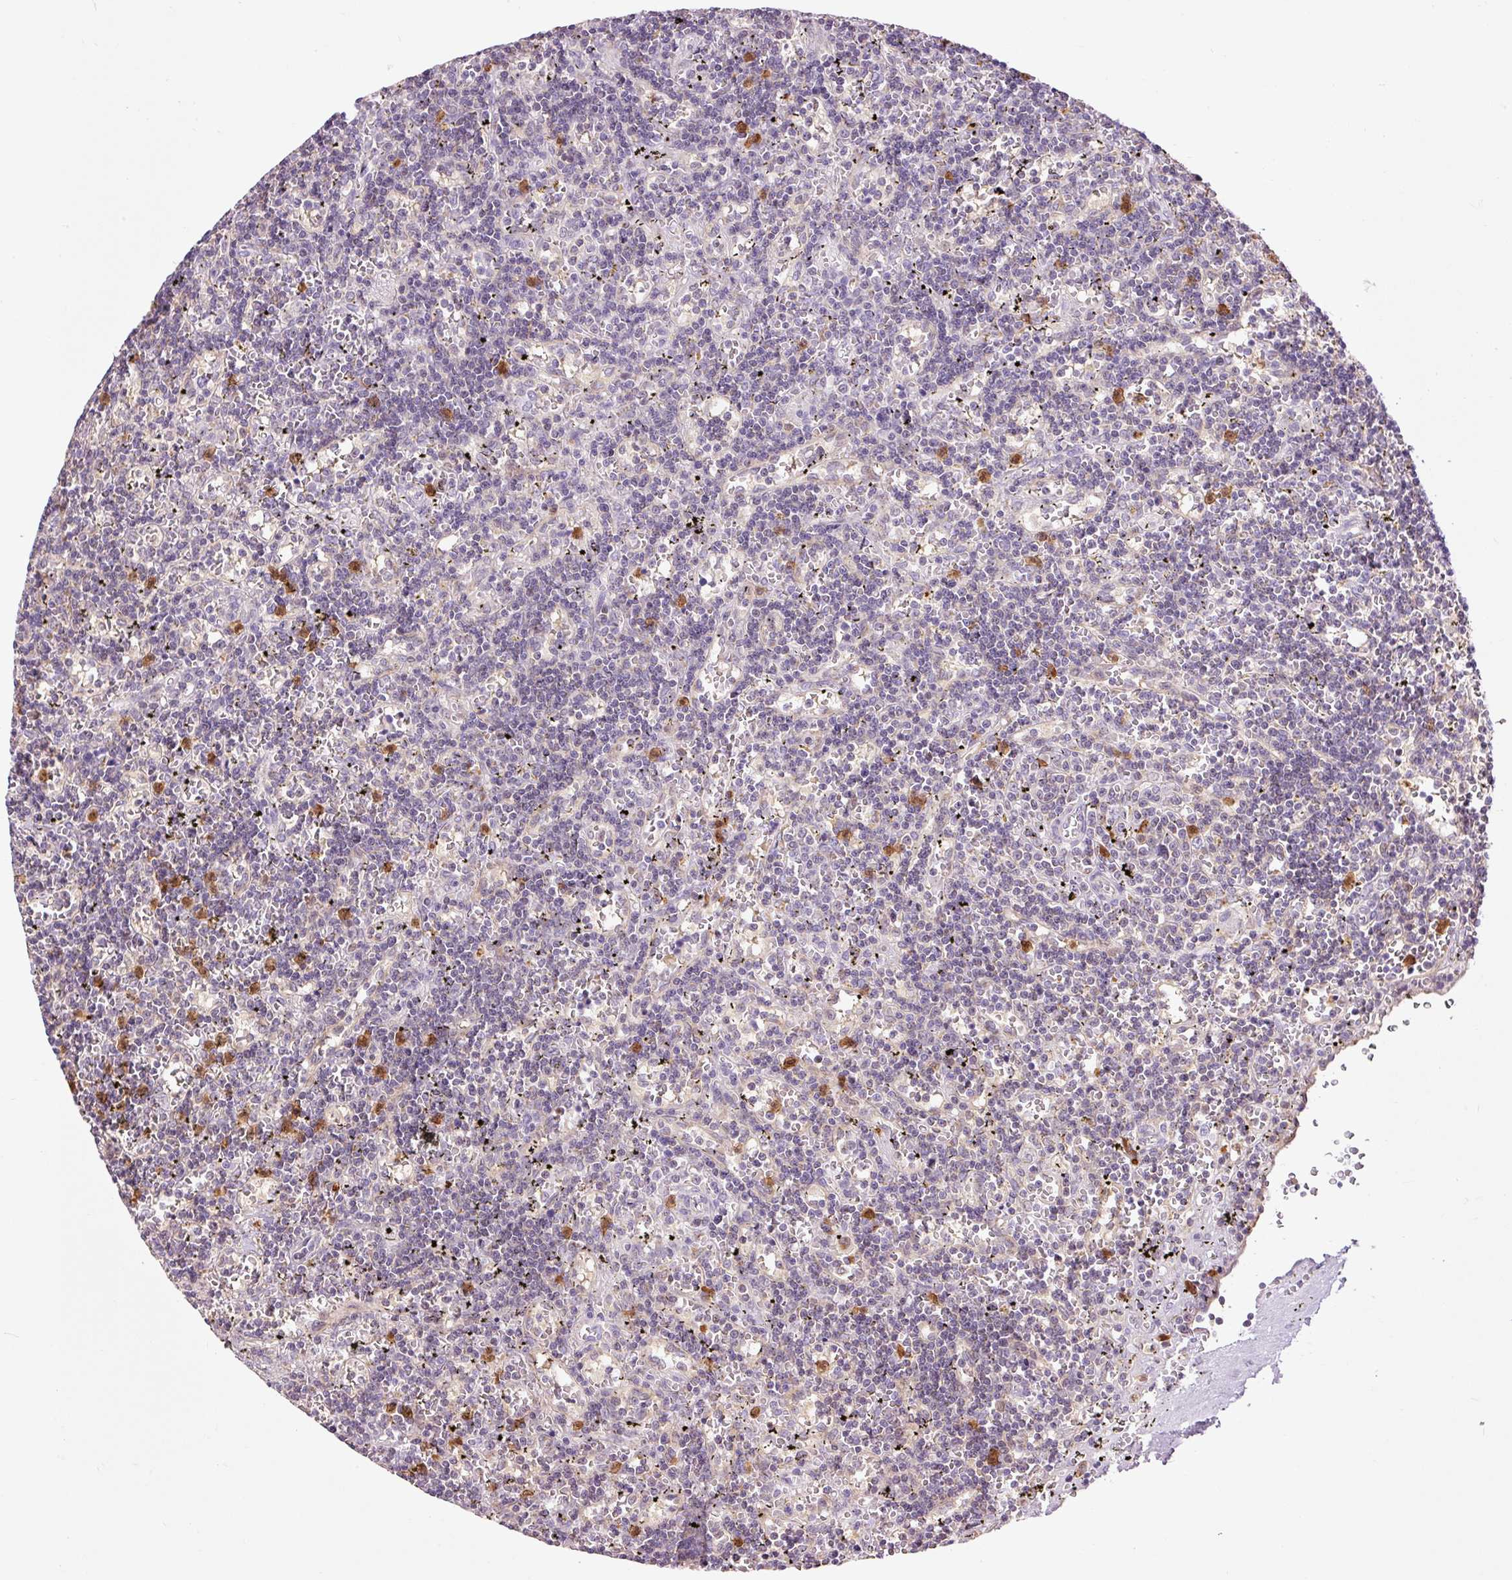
{"staining": {"intensity": "negative", "quantity": "none", "location": "none"}, "tissue": "lymphoma", "cell_type": "Tumor cells", "image_type": "cancer", "snomed": [{"axis": "morphology", "description": "Malignant lymphoma, non-Hodgkin's type, Low grade"}, {"axis": "topography", "description": "Spleen"}], "caption": "Immunohistochemistry image of neoplastic tissue: human malignant lymphoma, non-Hodgkin's type (low-grade) stained with DAB displays no significant protein positivity in tumor cells.", "gene": "PRDX5", "patient": {"sex": "male", "age": 60}}